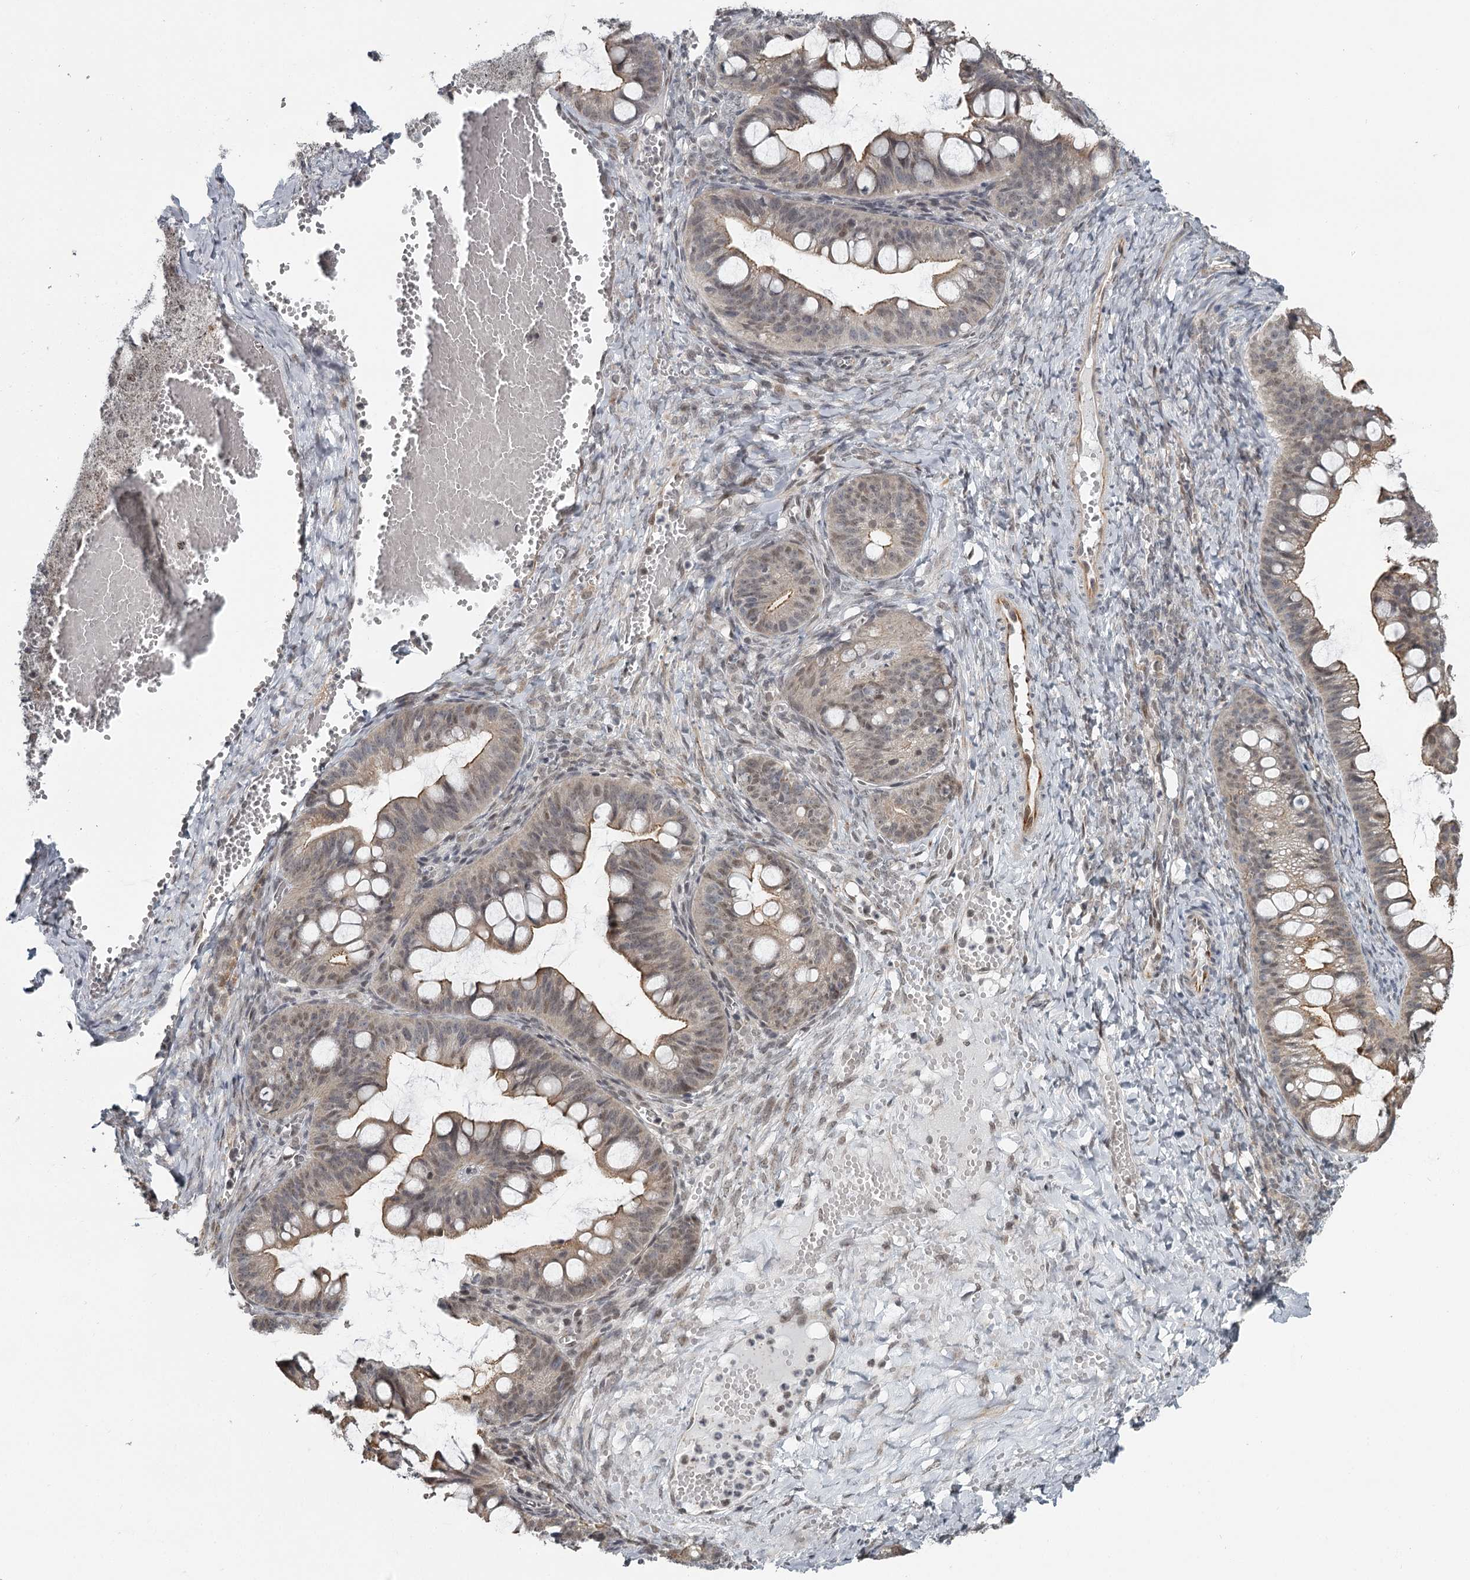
{"staining": {"intensity": "moderate", "quantity": ">75%", "location": "cytoplasmic/membranous,nuclear"}, "tissue": "ovarian cancer", "cell_type": "Tumor cells", "image_type": "cancer", "snomed": [{"axis": "morphology", "description": "Cystadenocarcinoma, mucinous, NOS"}, {"axis": "topography", "description": "Ovary"}], "caption": "Mucinous cystadenocarcinoma (ovarian) tissue exhibits moderate cytoplasmic/membranous and nuclear staining in approximately >75% of tumor cells", "gene": "FAM13C", "patient": {"sex": "female", "age": 73}}